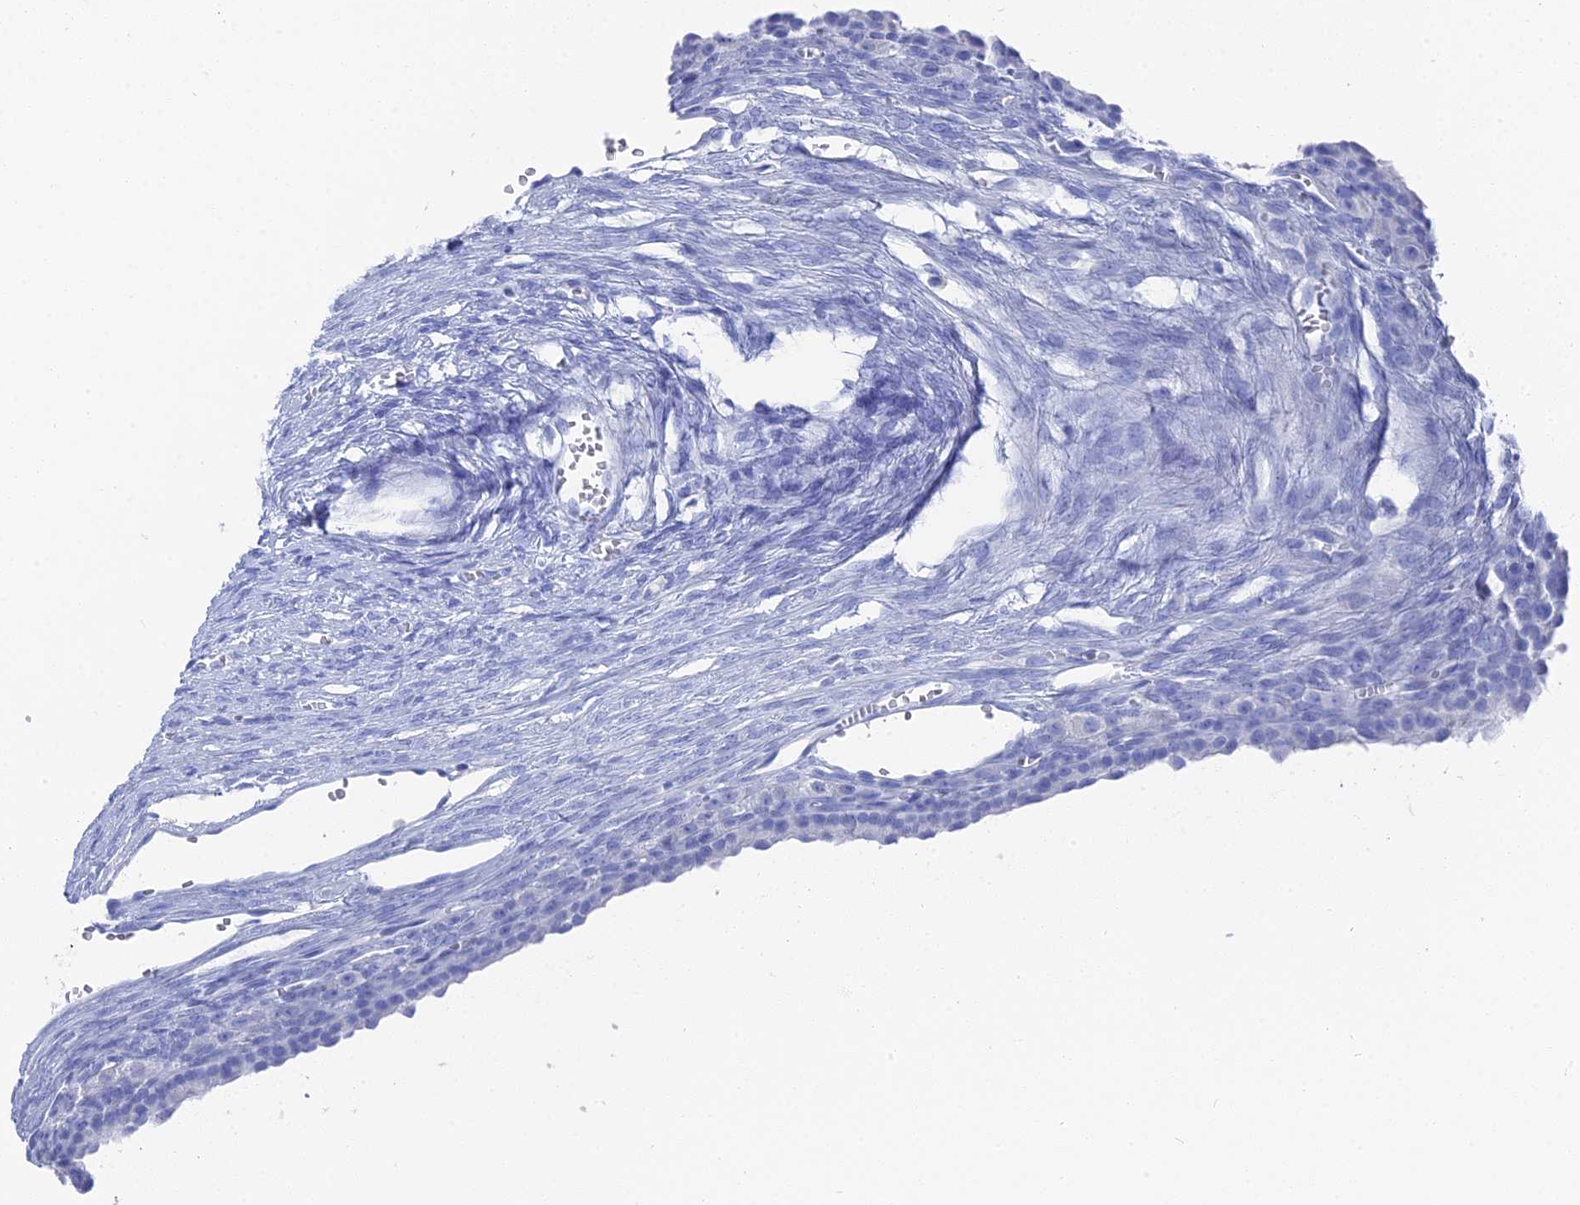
{"staining": {"intensity": "negative", "quantity": "none", "location": "none"}, "tissue": "ovary", "cell_type": "Follicle cells", "image_type": "normal", "snomed": [{"axis": "morphology", "description": "Normal tissue, NOS"}, {"axis": "topography", "description": "Ovary"}], "caption": "An immunohistochemistry (IHC) micrograph of benign ovary is shown. There is no staining in follicle cells of ovary.", "gene": "ENPP3", "patient": {"sex": "female", "age": 27}}